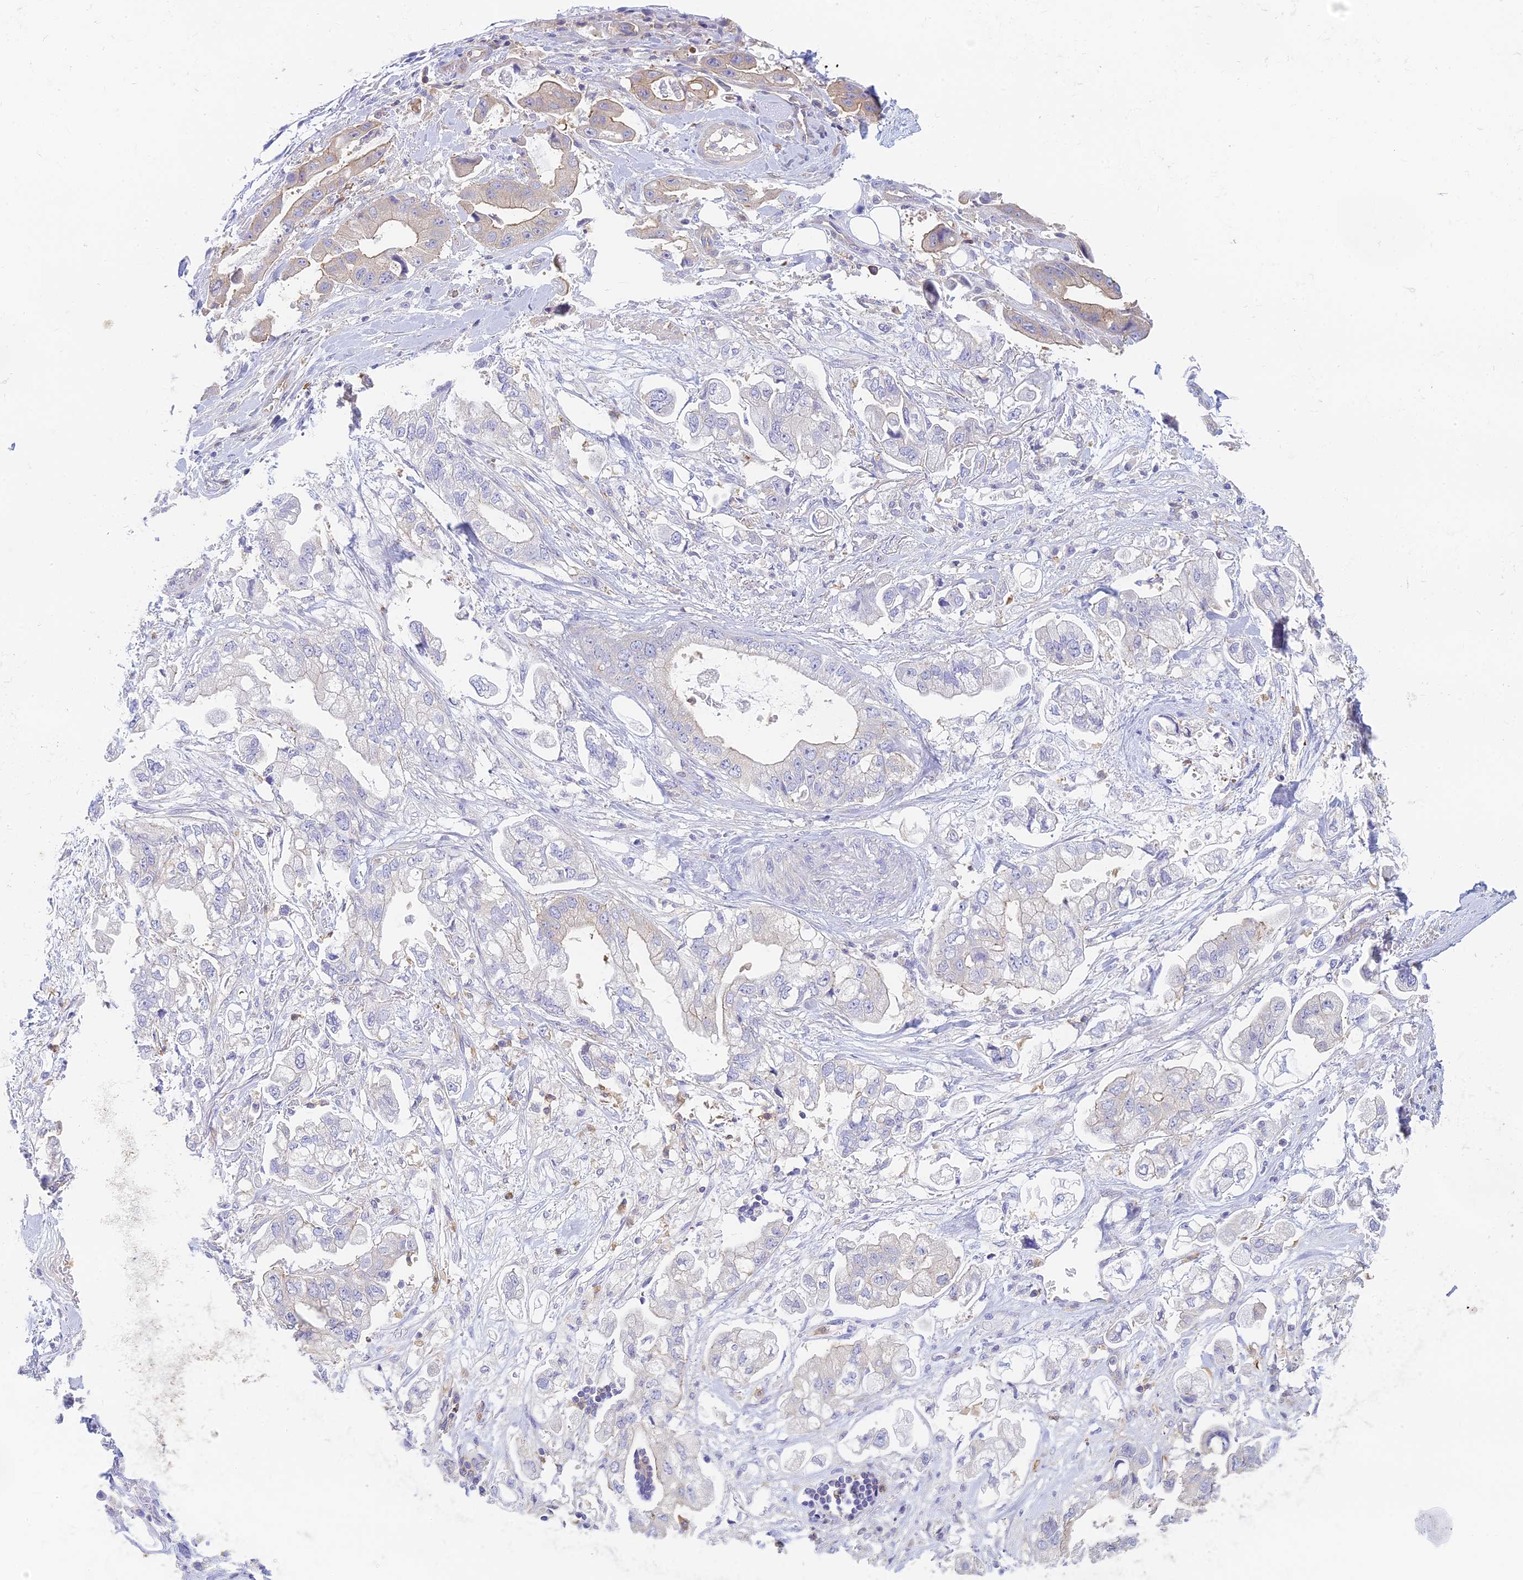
{"staining": {"intensity": "weak", "quantity": "<25%", "location": "cytoplasmic/membranous"}, "tissue": "stomach cancer", "cell_type": "Tumor cells", "image_type": "cancer", "snomed": [{"axis": "morphology", "description": "Adenocarcinoma, NOS"}, {"axis": "topography", "description": "Stomach"}], "caption": "High magnification brightfield microscopy of stomach cancer stained with DAB (brown) and counterstained with hematoxylin (blue): tumor cells show no significant staining.", "gene": "STRN4", "patient": {"sex": "male", "age": 62}}